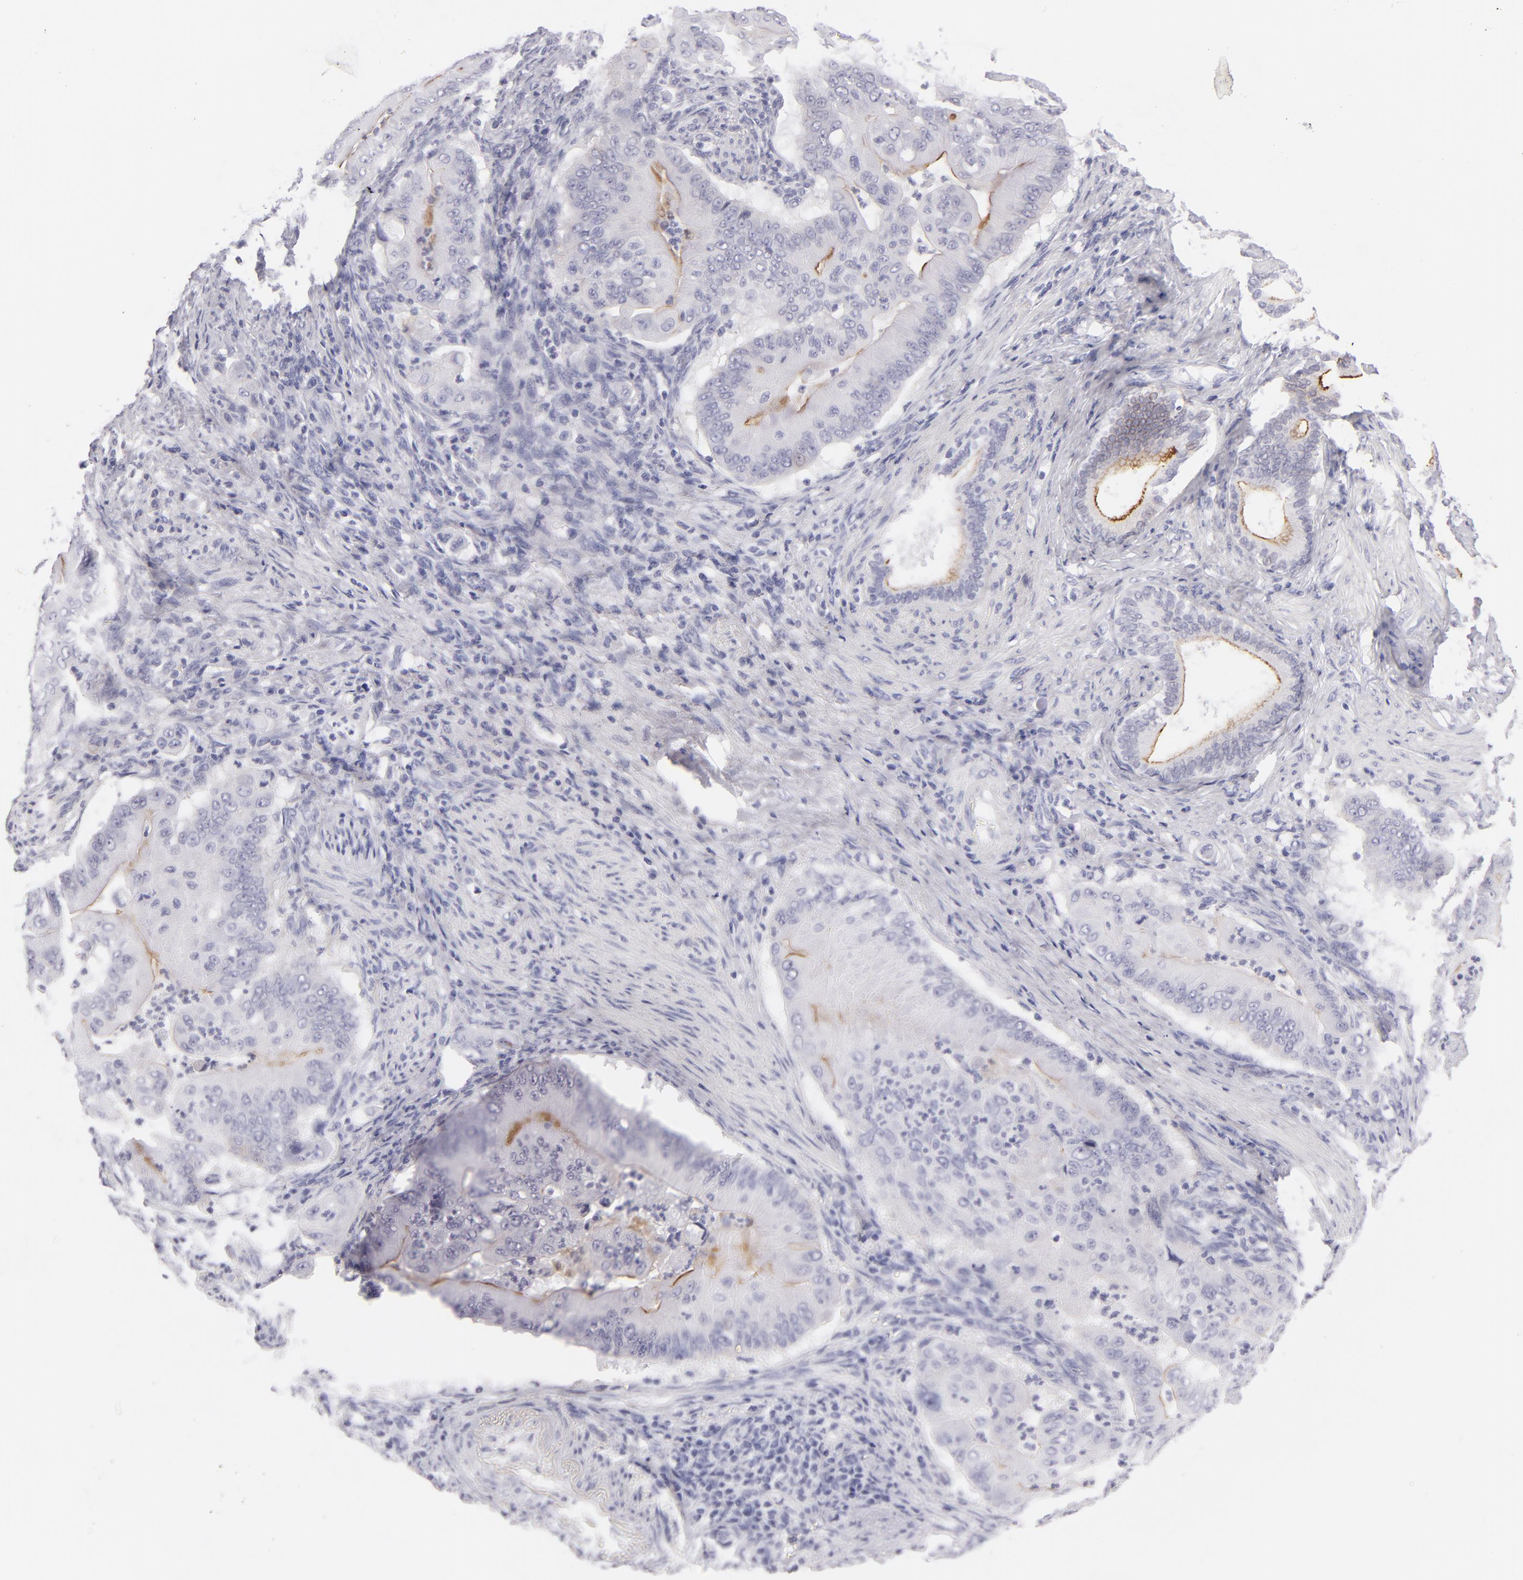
{"staining": {"intensity": "moderate", "quantity": "<25%", "location": "cytoplasmic/membranous"}, "tissue": "pancreatic cancer", "cell_type": "Tumor cells", "image_type": "cancer", "snomed": [{"axis": "morphology", "description": "Adenocarcinoma, NOS"}, {"axis": "topography", "description": "Pancreas"}], "caption": "IHC histopathology image of pancreatic adenocarcinoma stained for a protein (brown), which reveals low levels of moderate cytoplasmic/membranous staining in approximately <25% of tumor cells.", "gene": "VIL1", "patient": {"sex": "male", "age": 62}}